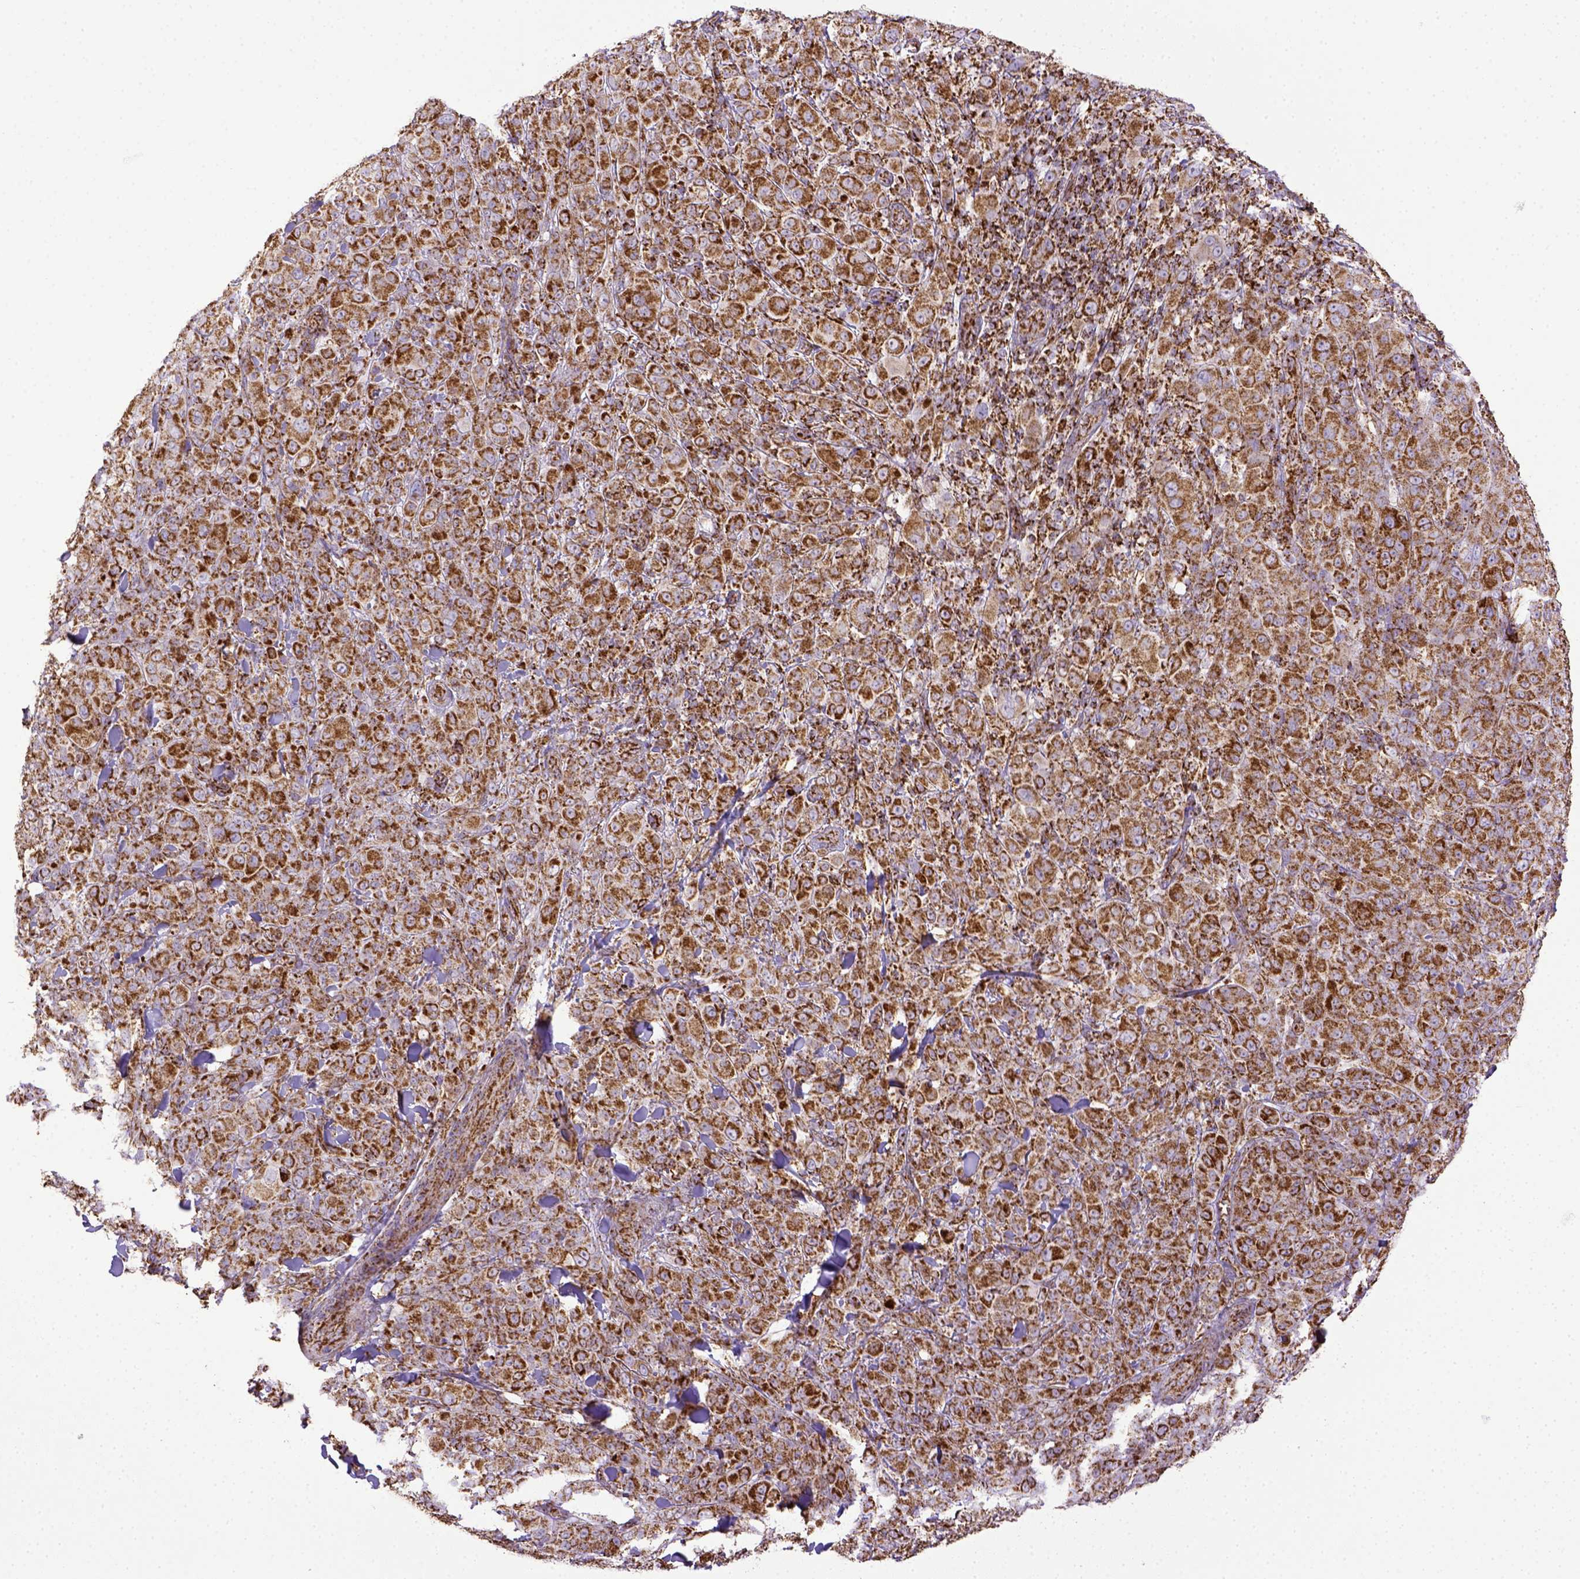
{"staining": {"intensity": "moderate", "quantity": ">75%", "location": "cytoplasmic/membranous"}, "tissue": "melanoma", "cell_type": "Tumor cells", "image_type": "cancer", "snomed": [{"axis": "morphology", "description": "Malignant melanoma, NOS"}, {"axis": "topography", "description": "Skin"}], "caption": "Immunohistochemical staining of melanoma demonstrates moderate cytoplasmic/membranous protein staining in approximately >75% of tumor cells. The staining was performed using DAB (3,3'-diaminobenzidine), with brown indicating positive protein expression. Nuclei are stained blue with hematoxylin.", "gene": "MT-CO1", "patient": {"sex": "female", "age": 87}}